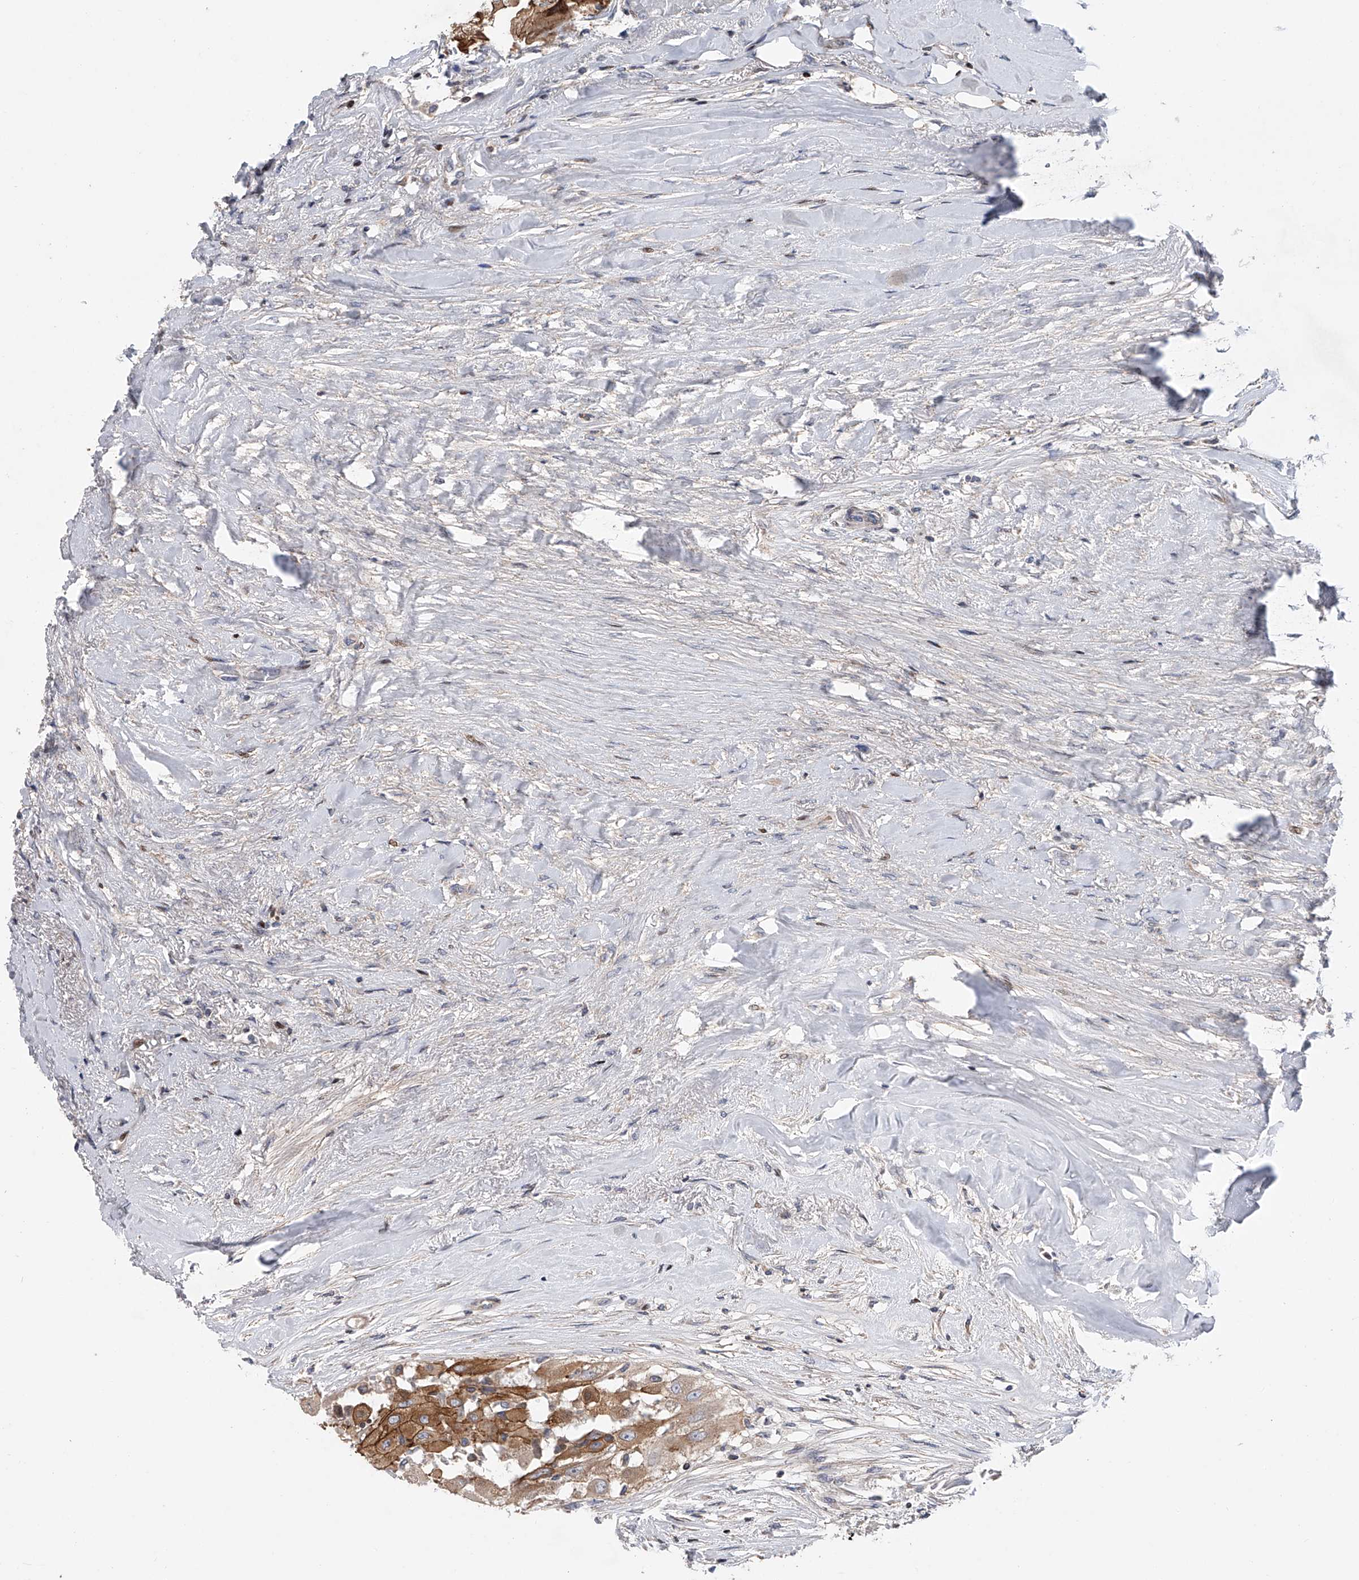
{"staining": {"intensity": "strong", "quantity": "25%-75%", "location": "cytoplasmic/membranous"}, "tissue": "thyroid cancer", "cell_type": "Tumor cells", "image_type": "cancer", "snomed": [{"axis": "morphology", "description": "Papillary adenocarcinoma, NOS"}, {"axis": "topography", "description": "Thyroid gland"}], "caption": "Papillary adenocarcinoma (thyroid) tissue demonstrates strong cytoplasmic/membranous positivity in about 25%-75% of tumor cells, visualized by immunohistochemistry.", "gene": "CDH12", "patient": {"sex": "female", "age": 59}}